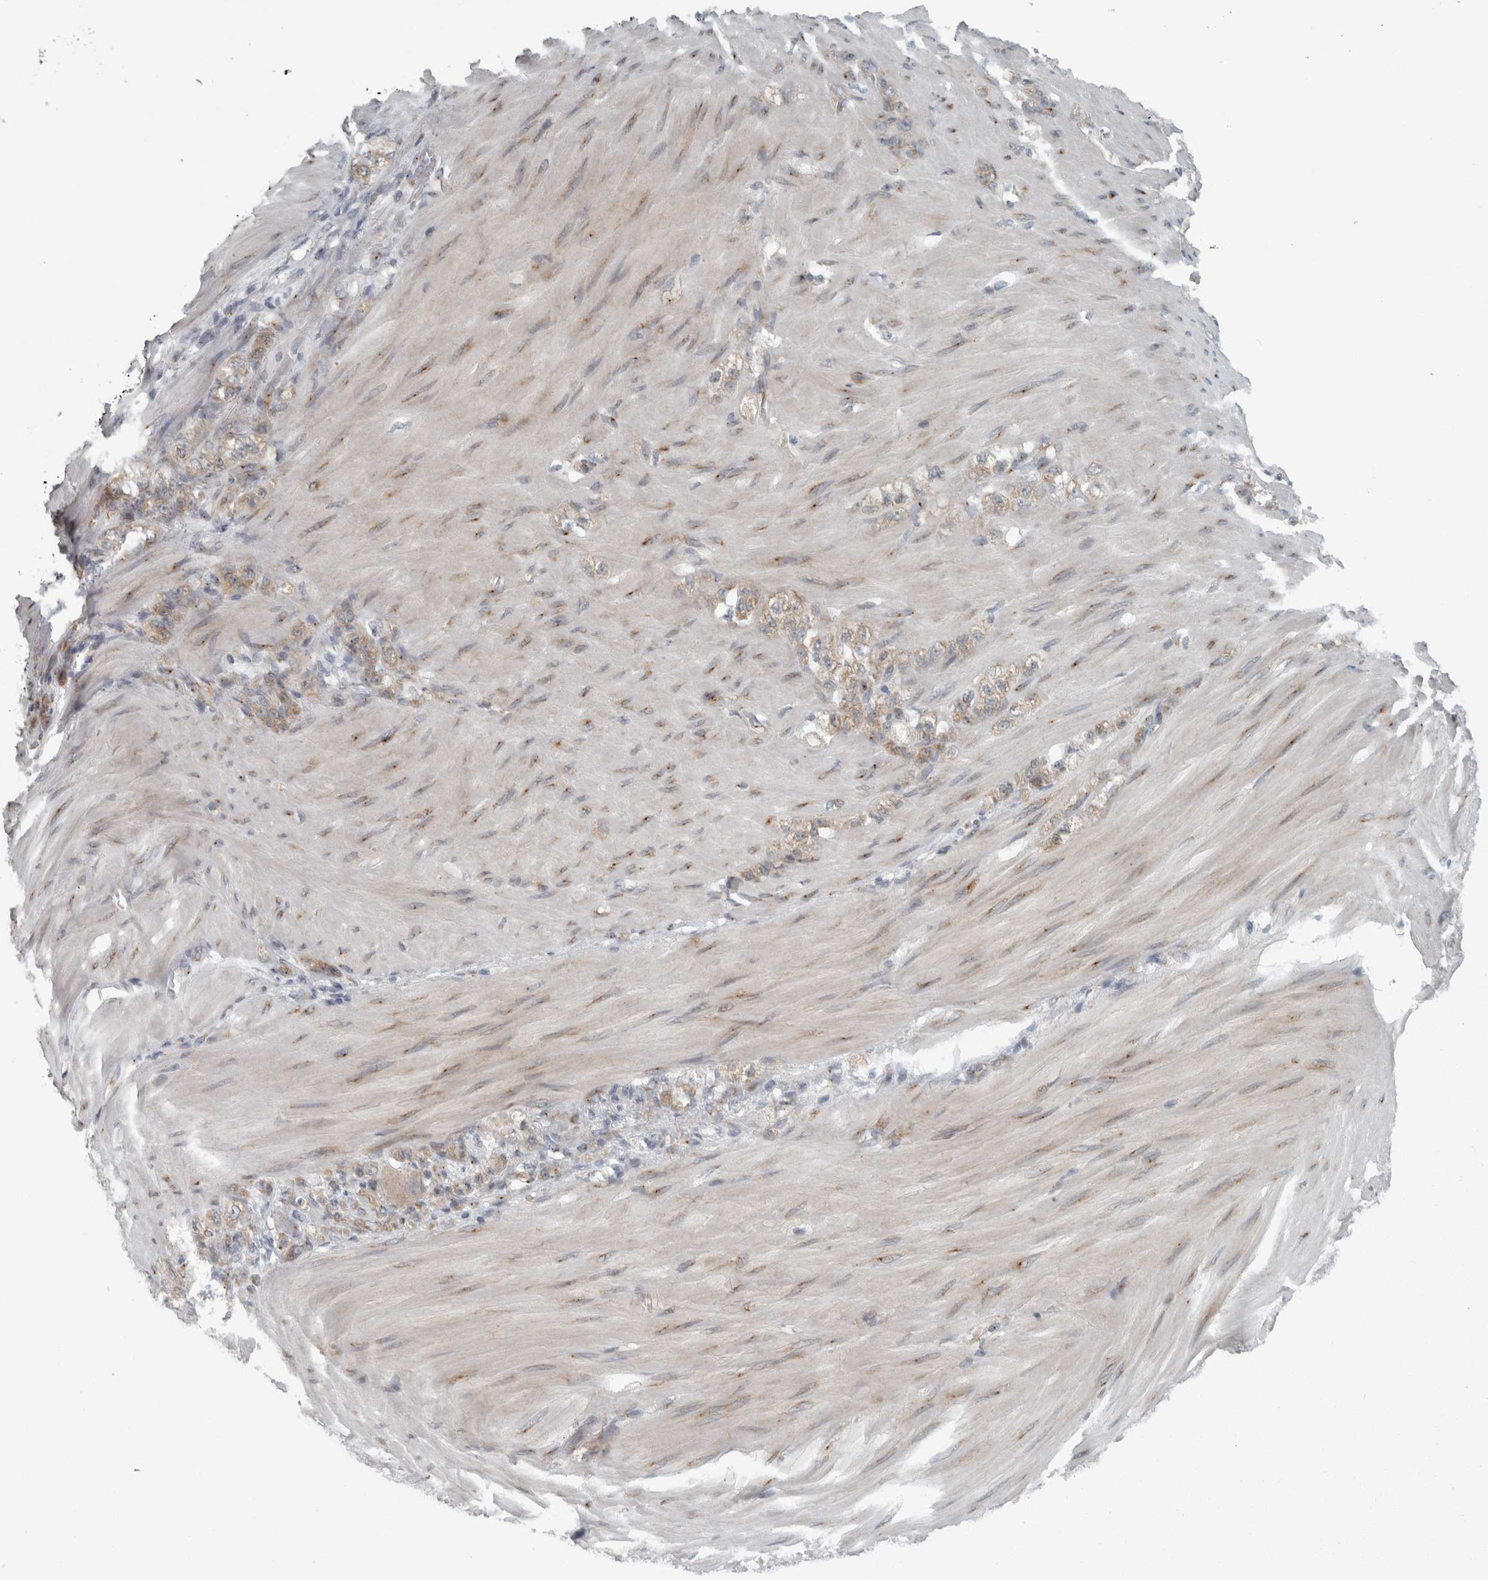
{"staining": {"intensity": "weak", "quantity": ">75%", "location": "cytoplasmic/membranous"}, "tissue": "stomach cancer", "cell_type": "Tumor cells", "image_type": "cancer", "snomed": [{"axis": "morphology", "description": "Normal tissue, NOS"}, {"axis": "morphology", "description": "Adenocarcinoma, NOS"}, {"axis": "topography", "description": "Stomach"}], "caption": "Protein staining by immunohistochemistry (IHC) demonstrates weak cytoplasmic/membranous positivity in approximately >75% of tumor cells in adenocarcinoma (stomach). (DAB = brown stain, brightfield microscopy at high magnification).", "gene": "KIF1C", "patient": {"sex": "male", "age": 82}}